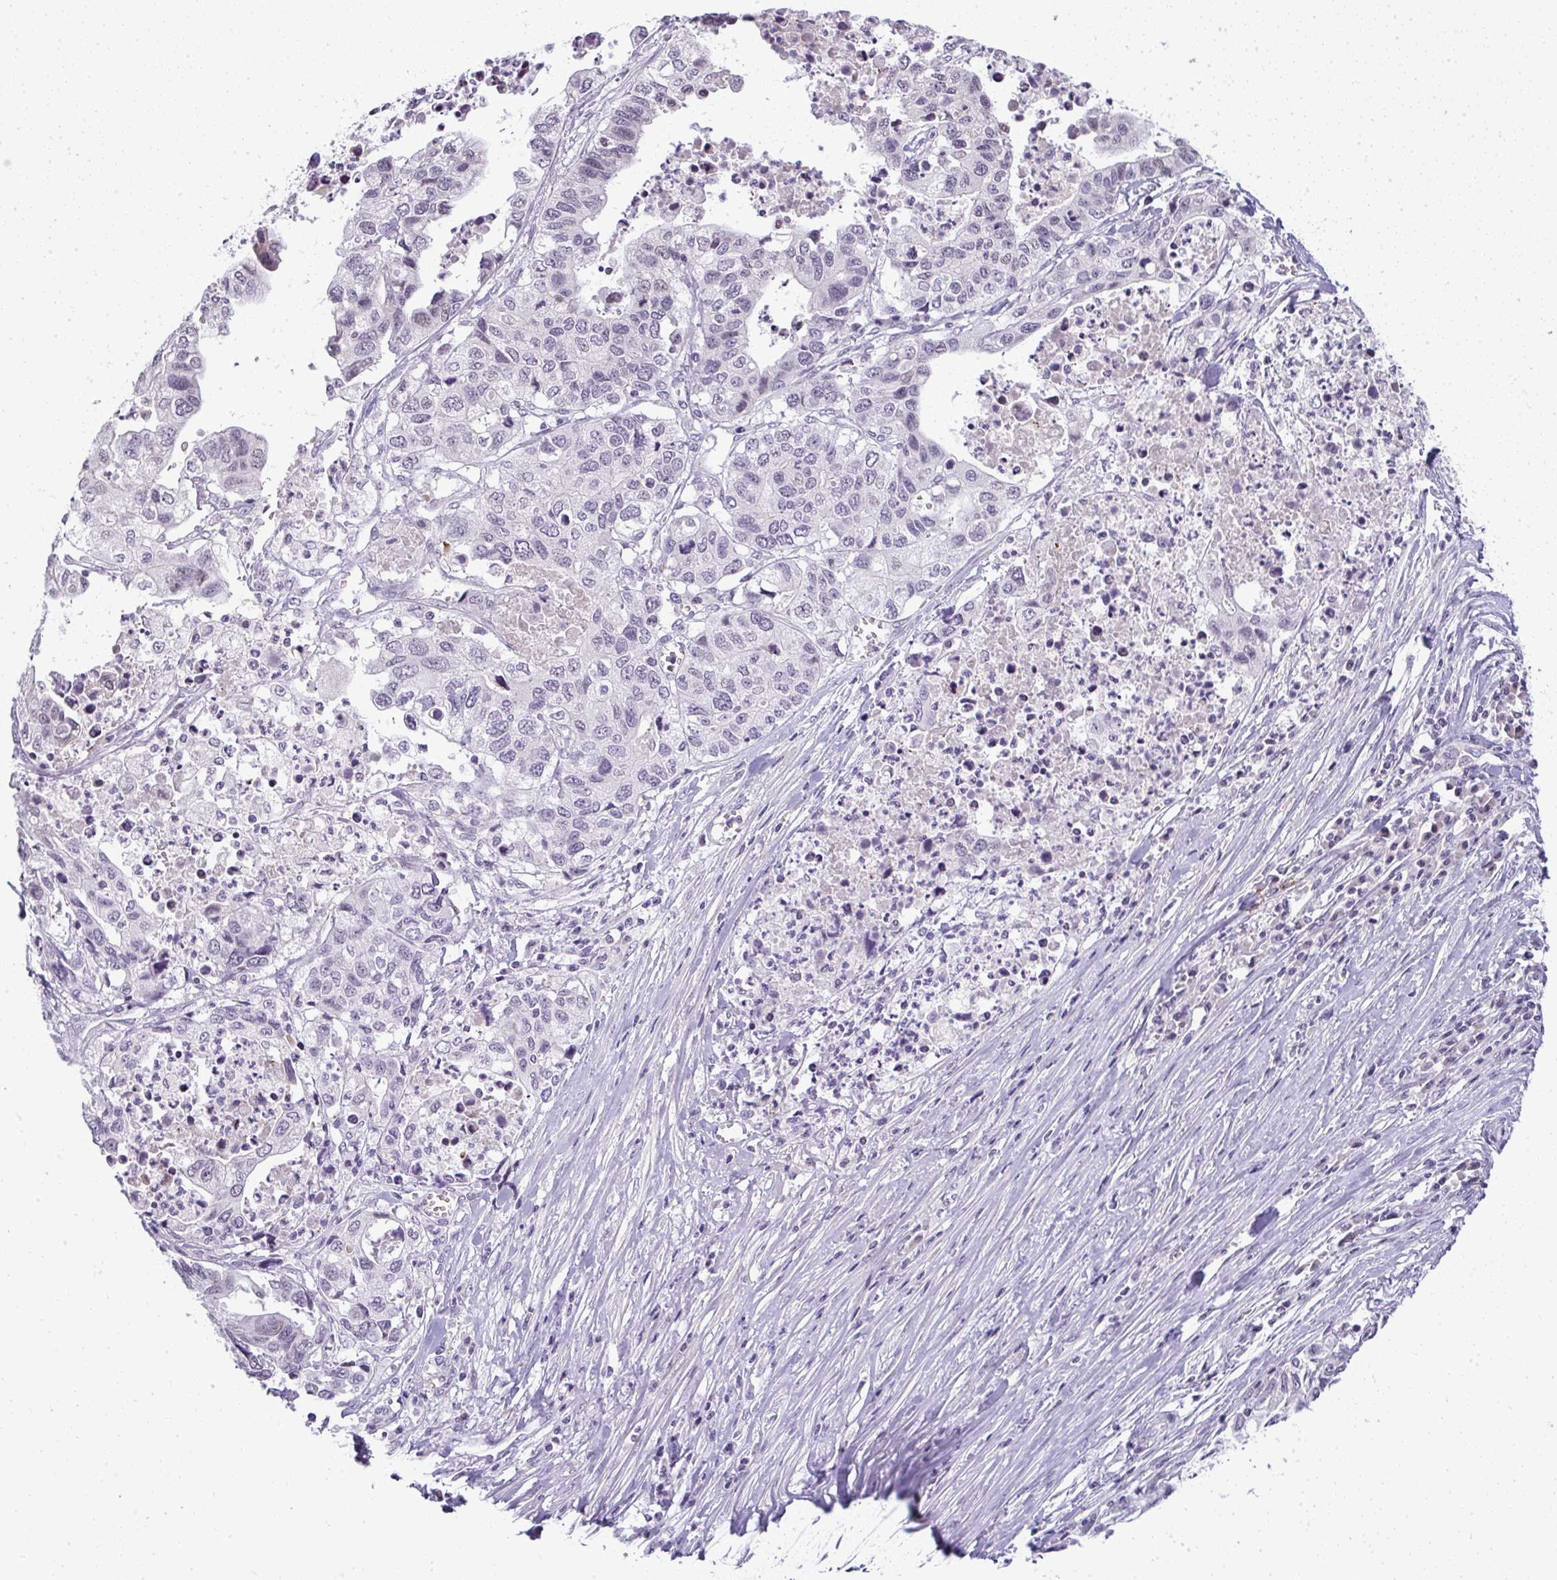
{"staining": {"intensity": "negative", "quantity": "none", "location": "none"}, "tissue": "stomach cancer", "cell_type": "Tumor cells", "image_type": "cancer", "snomed": [{"axis": "morphology", "description": "Adenocarcinoma, NOS"}, {"axis": "topography", "description": "Stomach, upper"}], "caption": "A high-resolution micrograph shows immunohistochemistry staining of stomach adenocarcinoma, which demonstrates no significant positivity in tumor cells. (DAB (3,3'-diaminobenzidine) immunohistochemistry with hematoxylin counter stain).", "gene": "CACNA1S", "patient": {"sex": "female", "age": 67}}